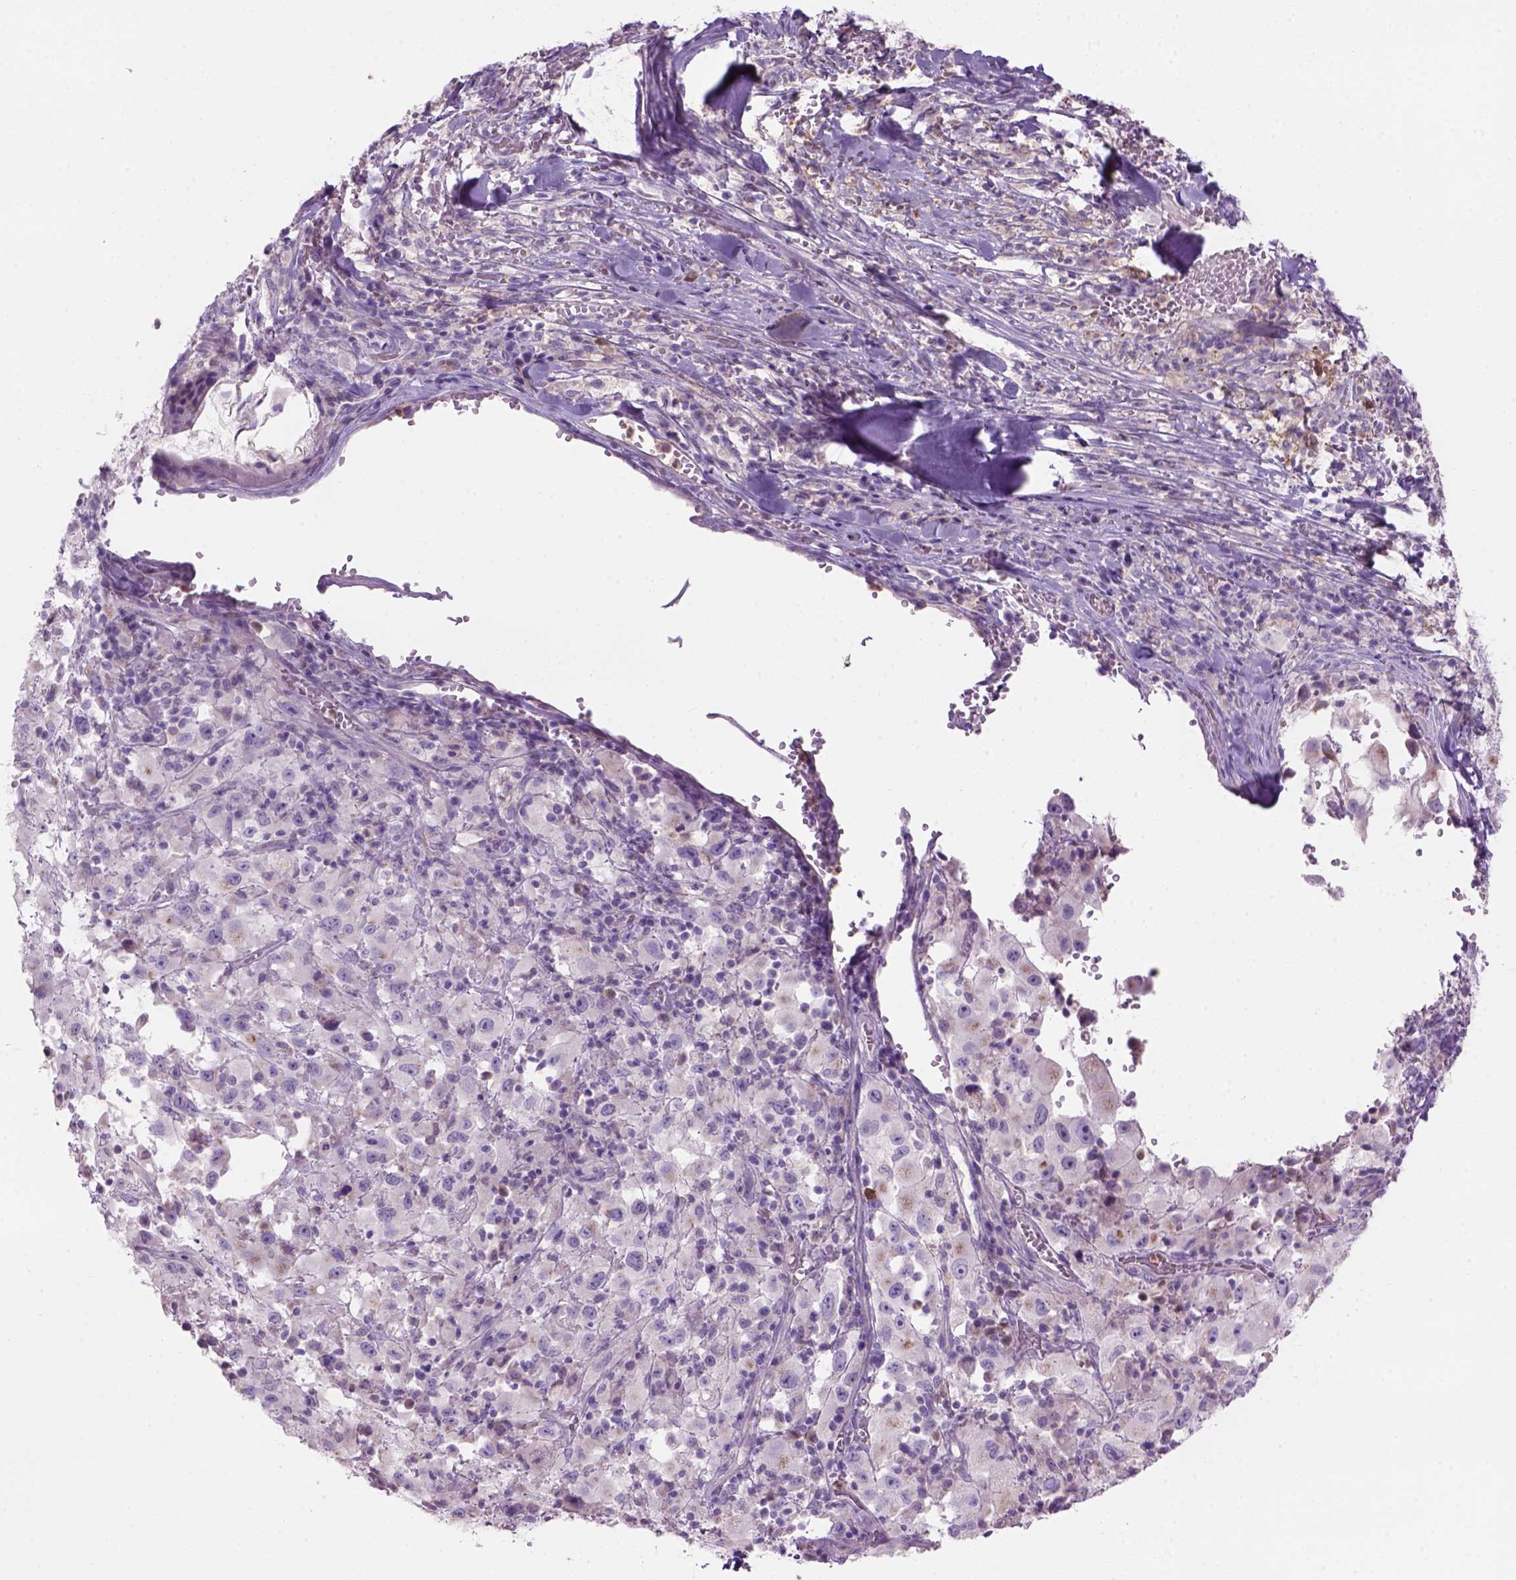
{"staining": {"intensity": "weak", "quantity": "<25%", "location": "cytoplasmic/membranous"}, "tissue": "melanoma", "cell_type": "Tumor cells", "image_type": "cancer", "snomed": [{"axis": "morphology", "description": "Malignant melanoma, Metastatic site"}, {"axis": "topography", "description": "Soft tissue"}], "caption": "An IHC photomicrograph of melanoma is shown. There is no staining in tumor cells of melanoma.", "gene": "CD84", "patient": {"sex": "male", "age": 50}}